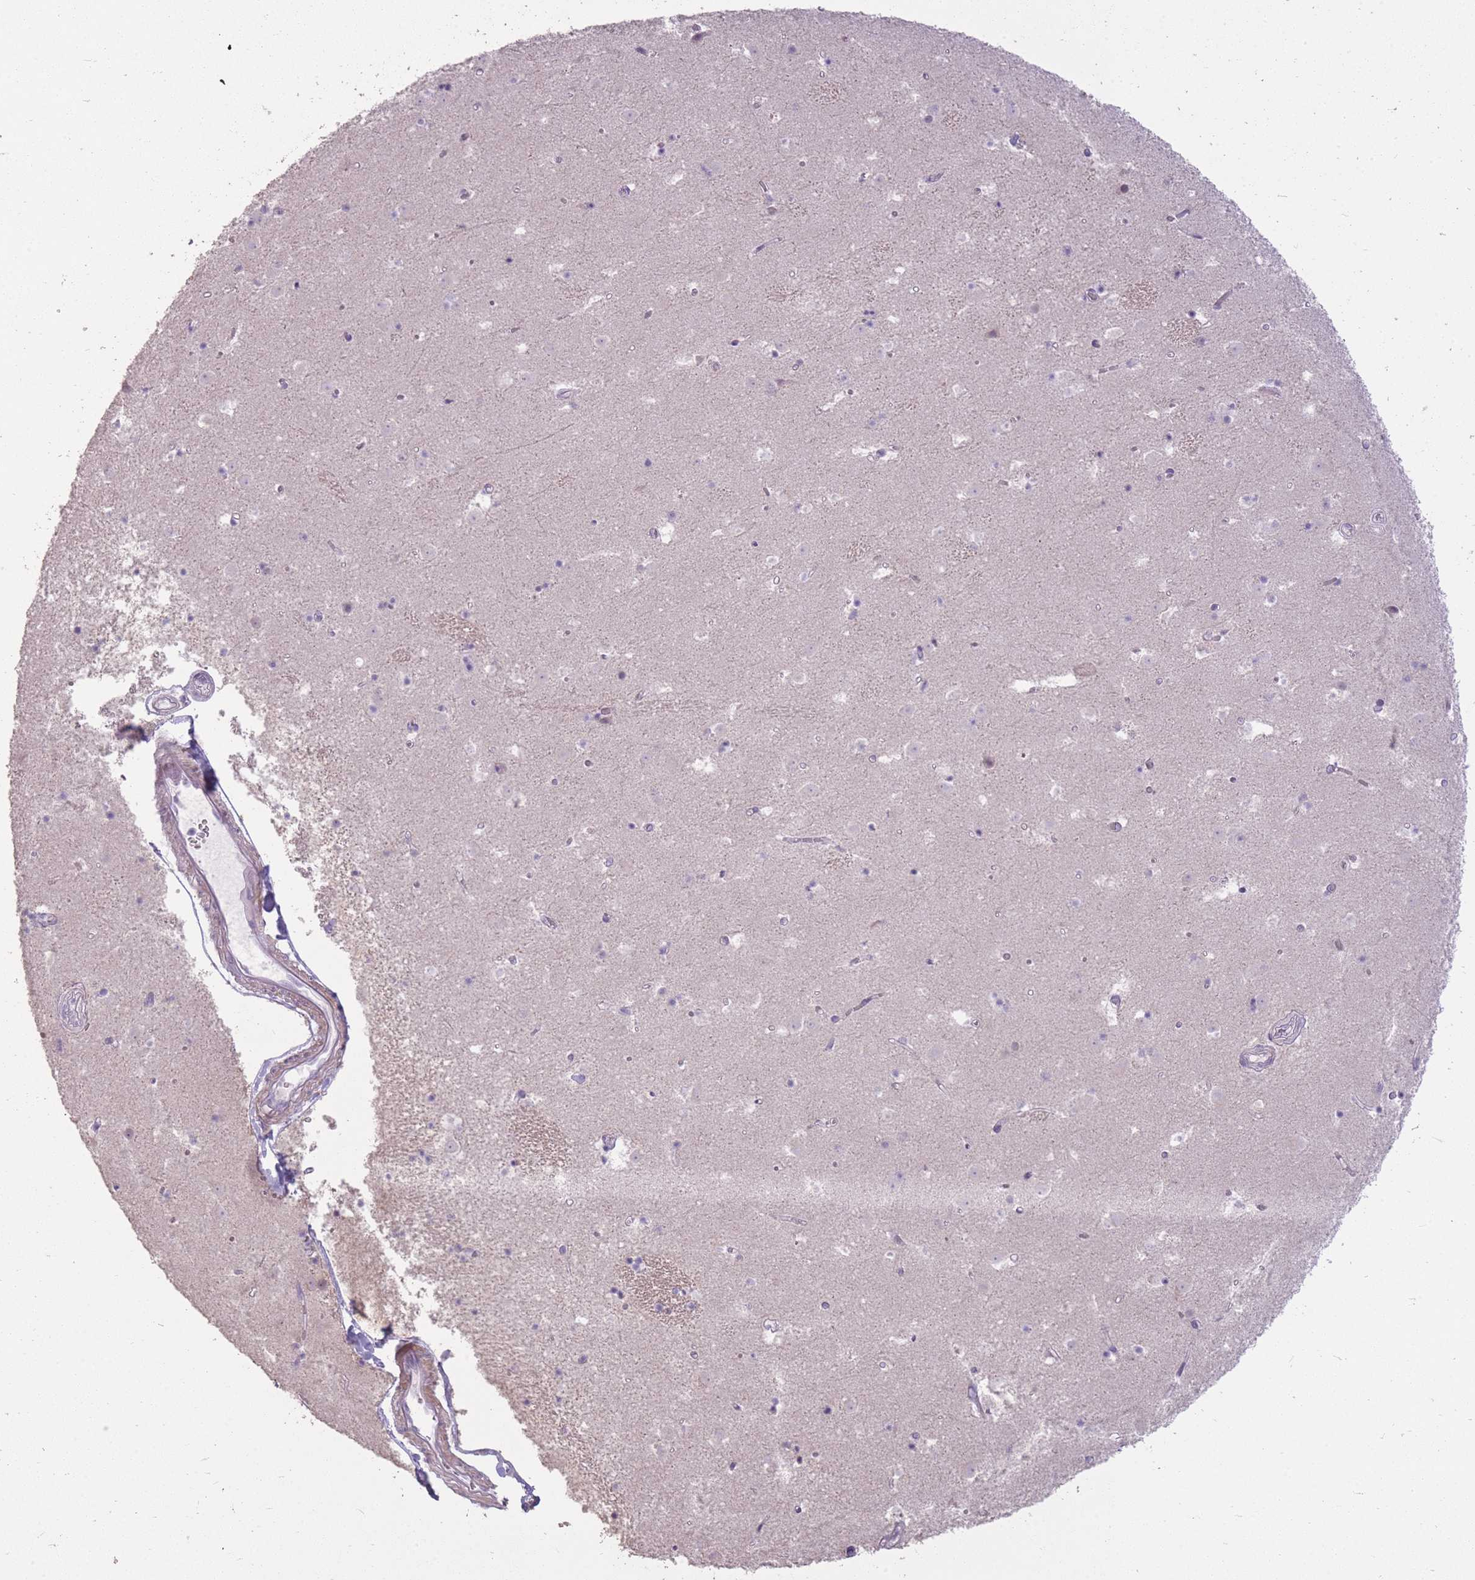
{"staining": {"intensity": "negative", "quantity": "none", "location": "none"}, "tissue": "caudate", "cell_type": "Glial cells", "image_type": "normal", "snomed": [{"axis": "morphology", "description": "Normal tissue, NOS"}, {"axis": "topography", "description": "Lateral ventricle wall"}], "caption": "DAB immunohistochemical staining of benign caudate displays no significant staining in glial cells. (DAB (3,3'-diaminobenzidine) IHC, high magnification).", "gene": "ZBTB24", "patient": {"sex": "male", "age": 25}}